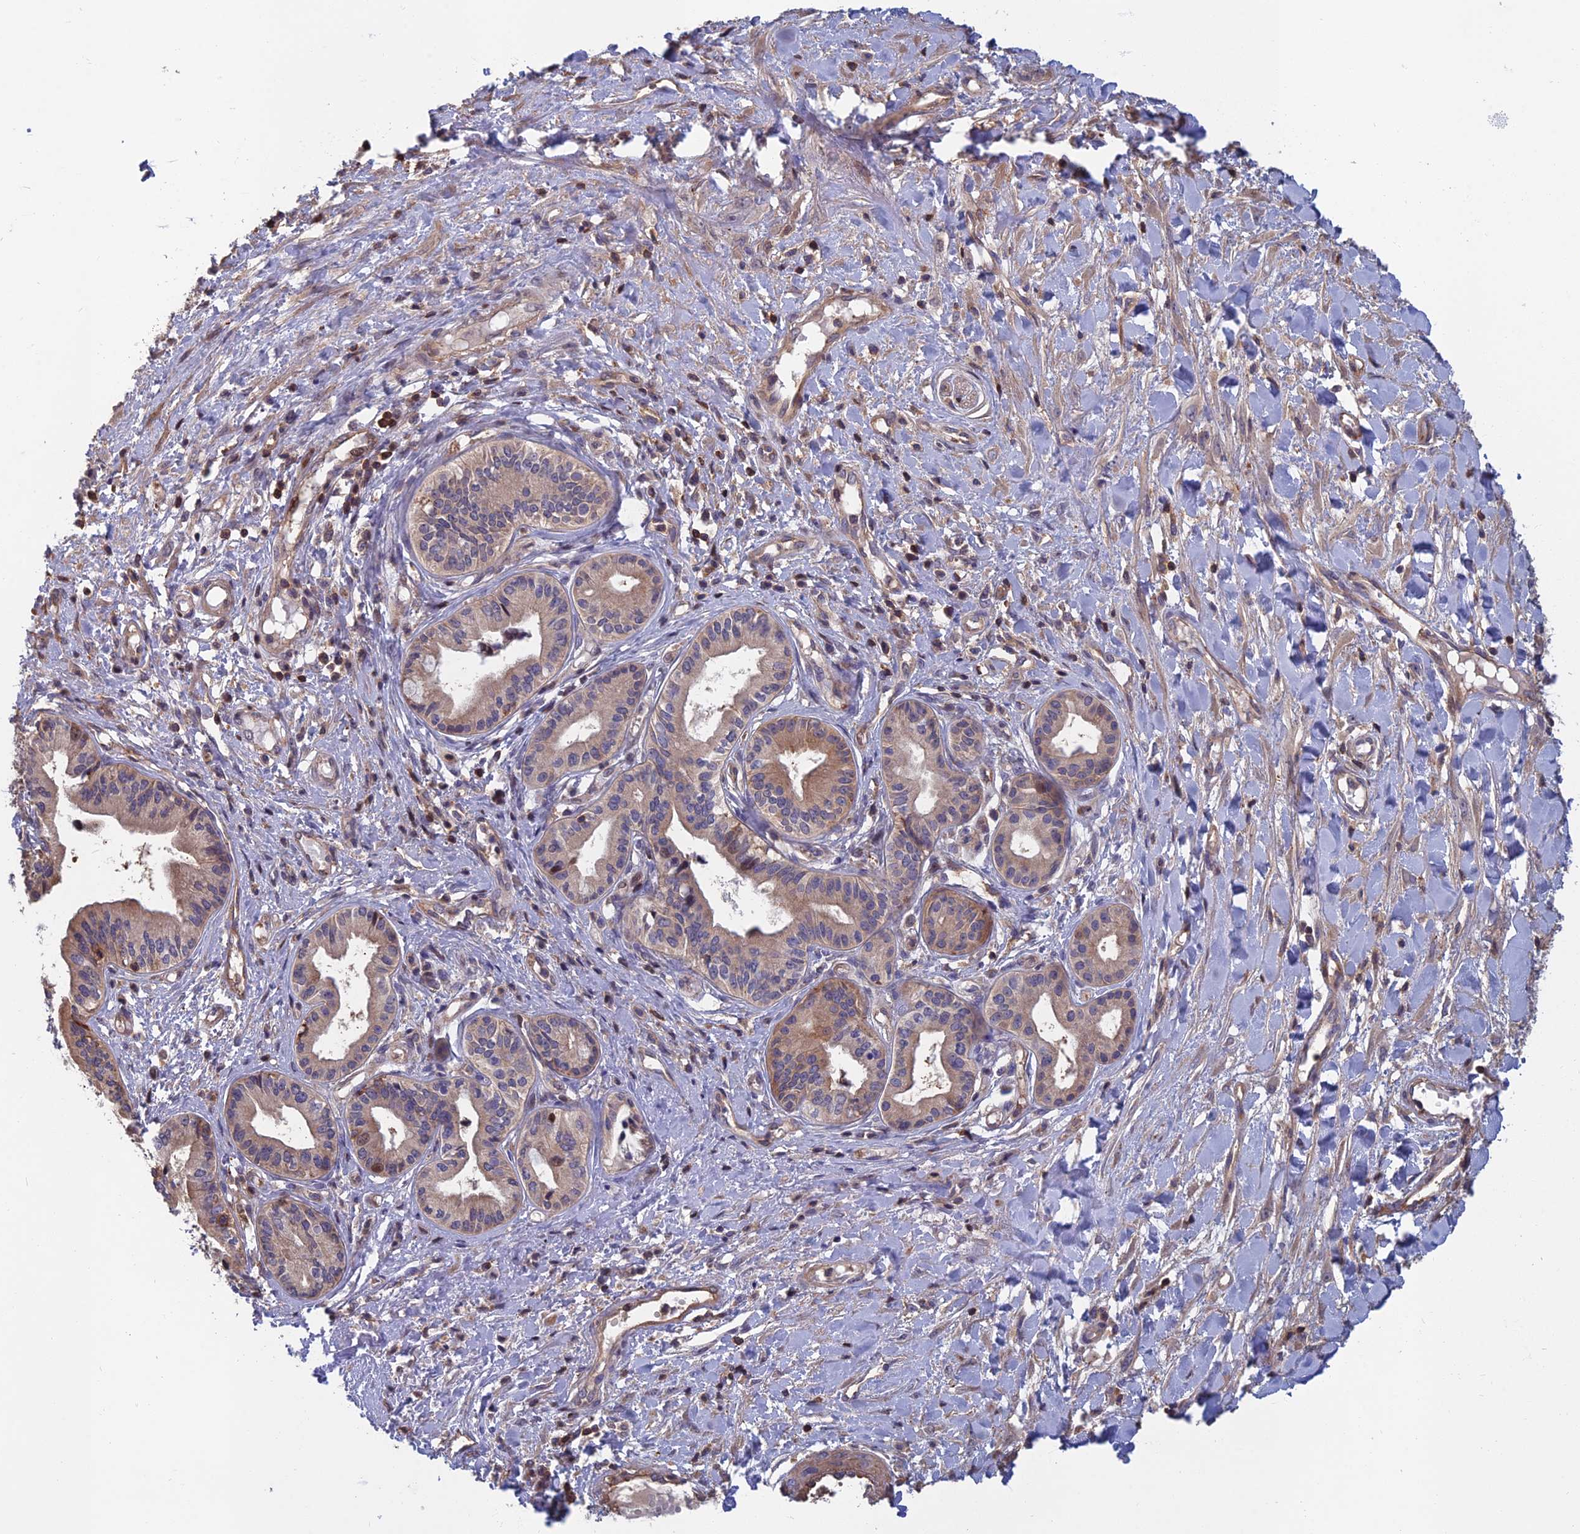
{"staining": {"intensity": "moderate", "quantity": ">75%", "location": "cytoplasmic/membranous"}, "tissue": "pancreatic cancer", "cell_type": "Tumor cells", "image_type": "cancer", "snomed": [{"axis": "morphology", "description": "Adenocarcinoma, NOS"}, {"axis": "topography", "description": "Pancreas"}], "caption": "Human pancreatic adenocarcinoma stained for a protein (brown) reveals moderate cytoplasmic/membranous positive positivity in about >75% of tumor cells.", "gene": "C15orf62", "patient": {"sex": "female", "age": 50}}